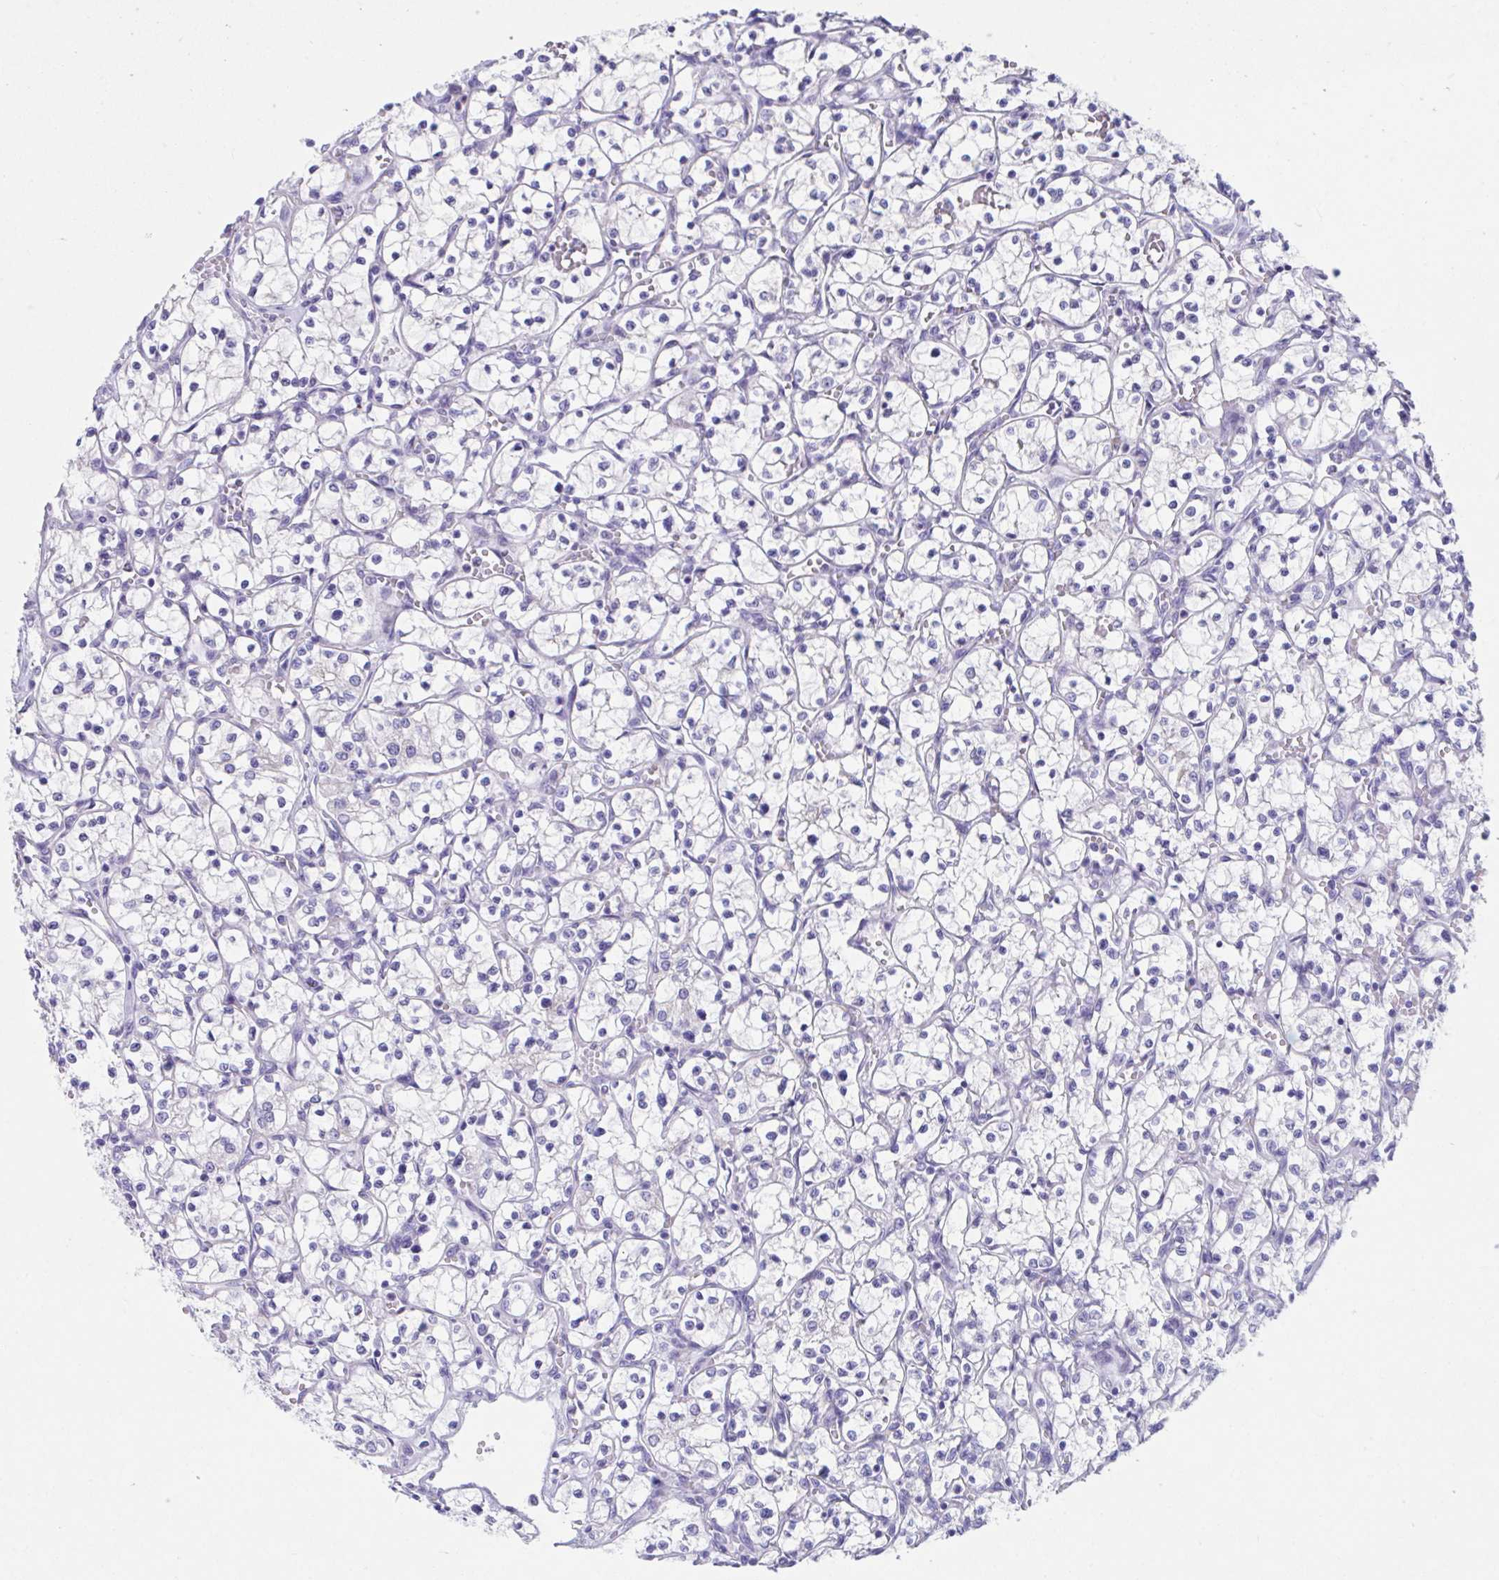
{"staining": {"intensity": "negative", "quantity": "none", "location": "none"}, "tissue": "renal cancer", "cell_type": "Tumor cells", "image_type": "cancer", "snomed": [{"axis": "morphology", "description": "Adenocarcinoma, NOS"}, {"axis": "topography", "description": "Kidney"}], "caption": "Immunohistochemical staining of adenocarcinoma (renal) exhibits no significant expression in tumor cells. Nuclei are stained in blue.", "gene": "GPR162", "patient": {"sex": "female", "age": 69}}